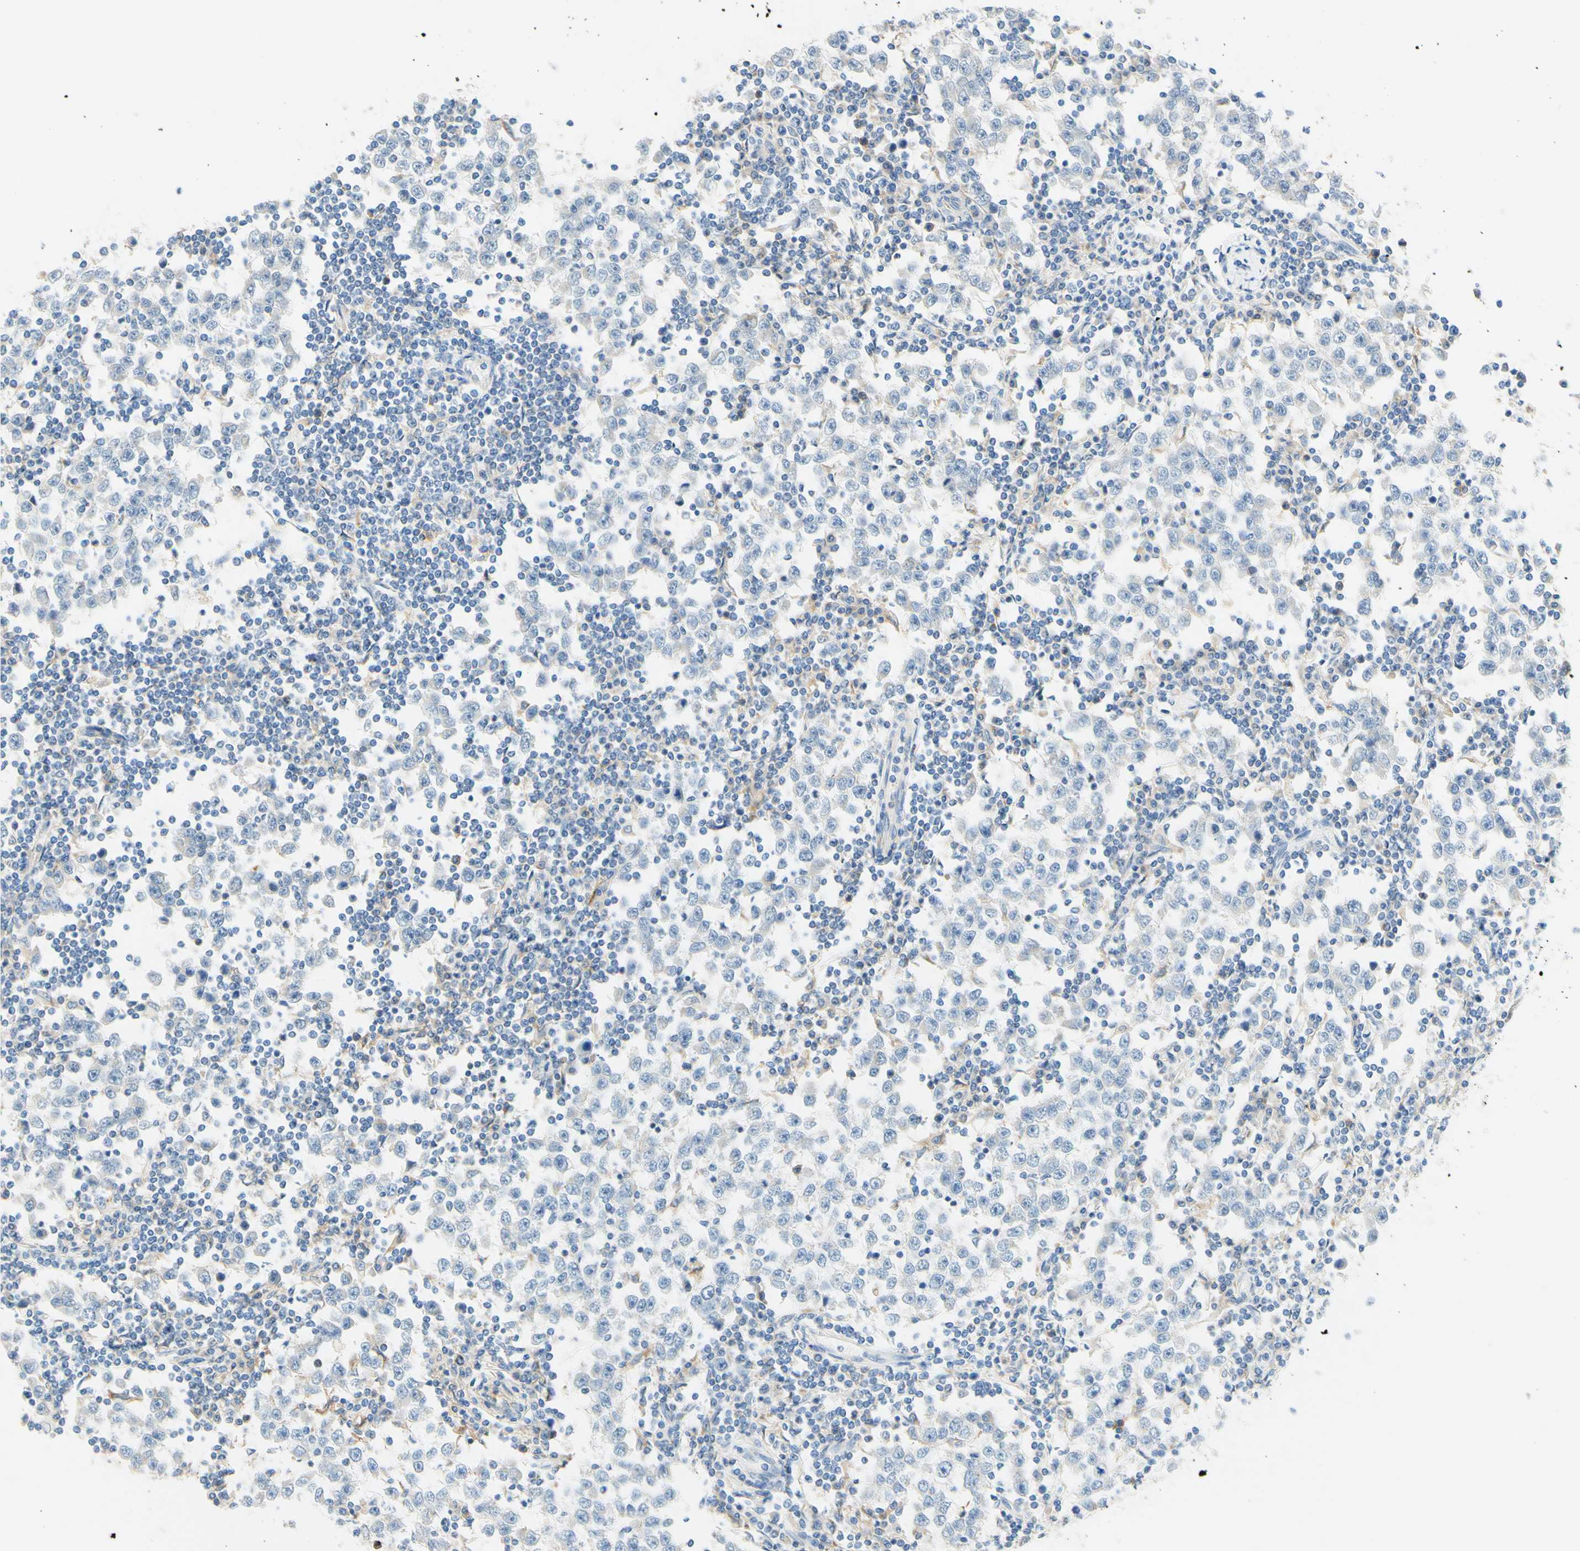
{"staining": {"intensity": "negative", "quantity": "none", "location": "none"}, "tissue": "testis cancer", "cell_type": "Tumor cells", "image_type": "cancer", "snomed": [{"axis": "morphology", "description": "Seminoma, NOS"}, {"axis": "topography", "description": "Testis"}], "caption": "Immunohistochemistry (IHC) photomicrograph of neoplastic tissue: human testis seminoma stained with DAB demonstrates no significant protein expression in tumor cells.", "gene": "TREM2", "patient": {"sex": "male", "age": 65}}